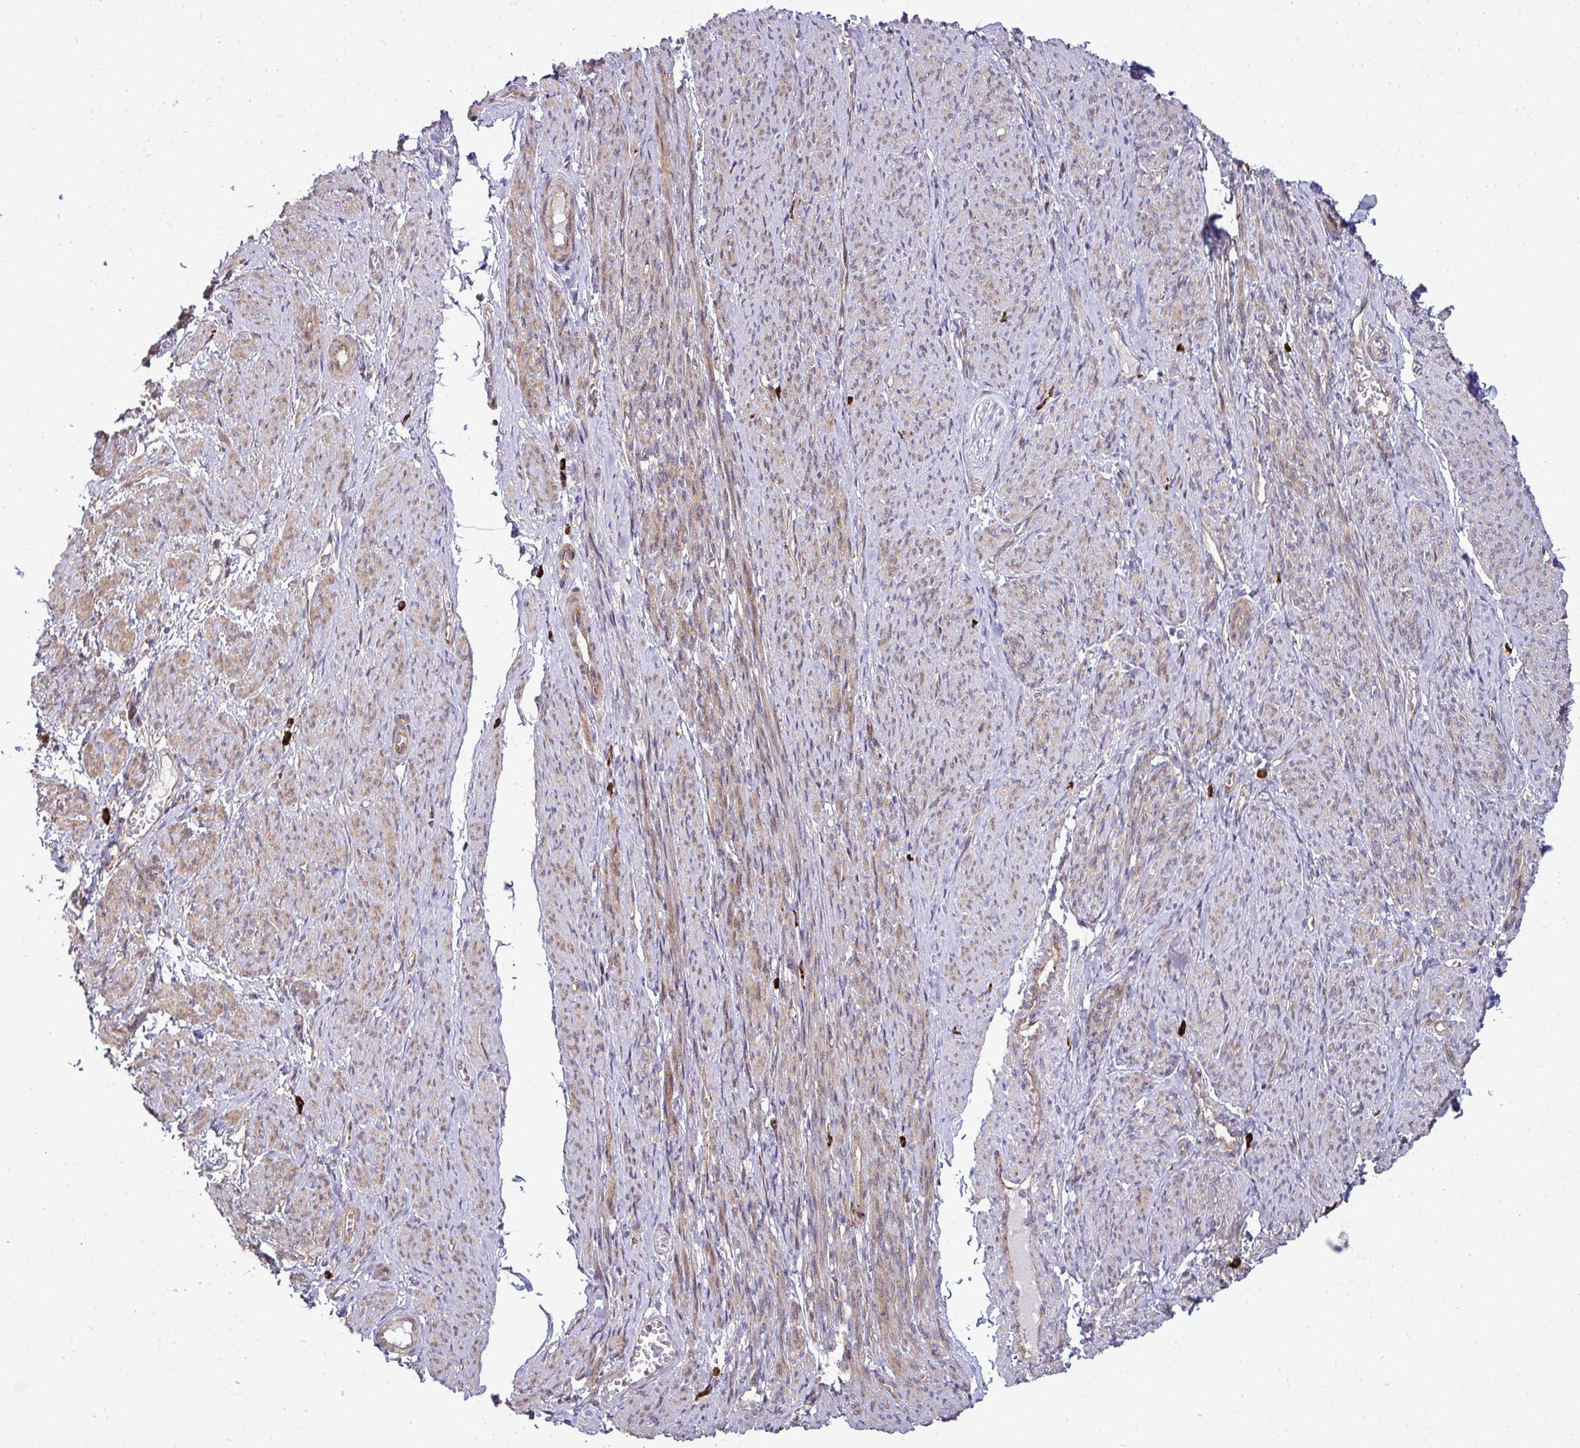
{"staining": {"intensity": "moderate", "quantity": ">75%", "location": "cytoplasmic/membranous"}, "tissue": "smooth muscle", "cell_type": "Smooth muscle cells", "image_type": "normal", "snomed": [{"axis": "morphology", "description": "Normal tissue, NOS"}, {"axis": "topography", "description": "Smooth muscle"}], "caption": "Brown immunohistochemical staining in unremarkable human smooth muscle reveals moderate cytoplasmic/membranous positivity in about >75% of smooth muscle cells. (Stains: DAB (3,3'-diaminobenzidine) in brown, nuclei in blue, Microscopy: brightfield microscopy at high magnification).", "gene": "SH2D1B", "patient": {"sex": "female", "age": 65}}